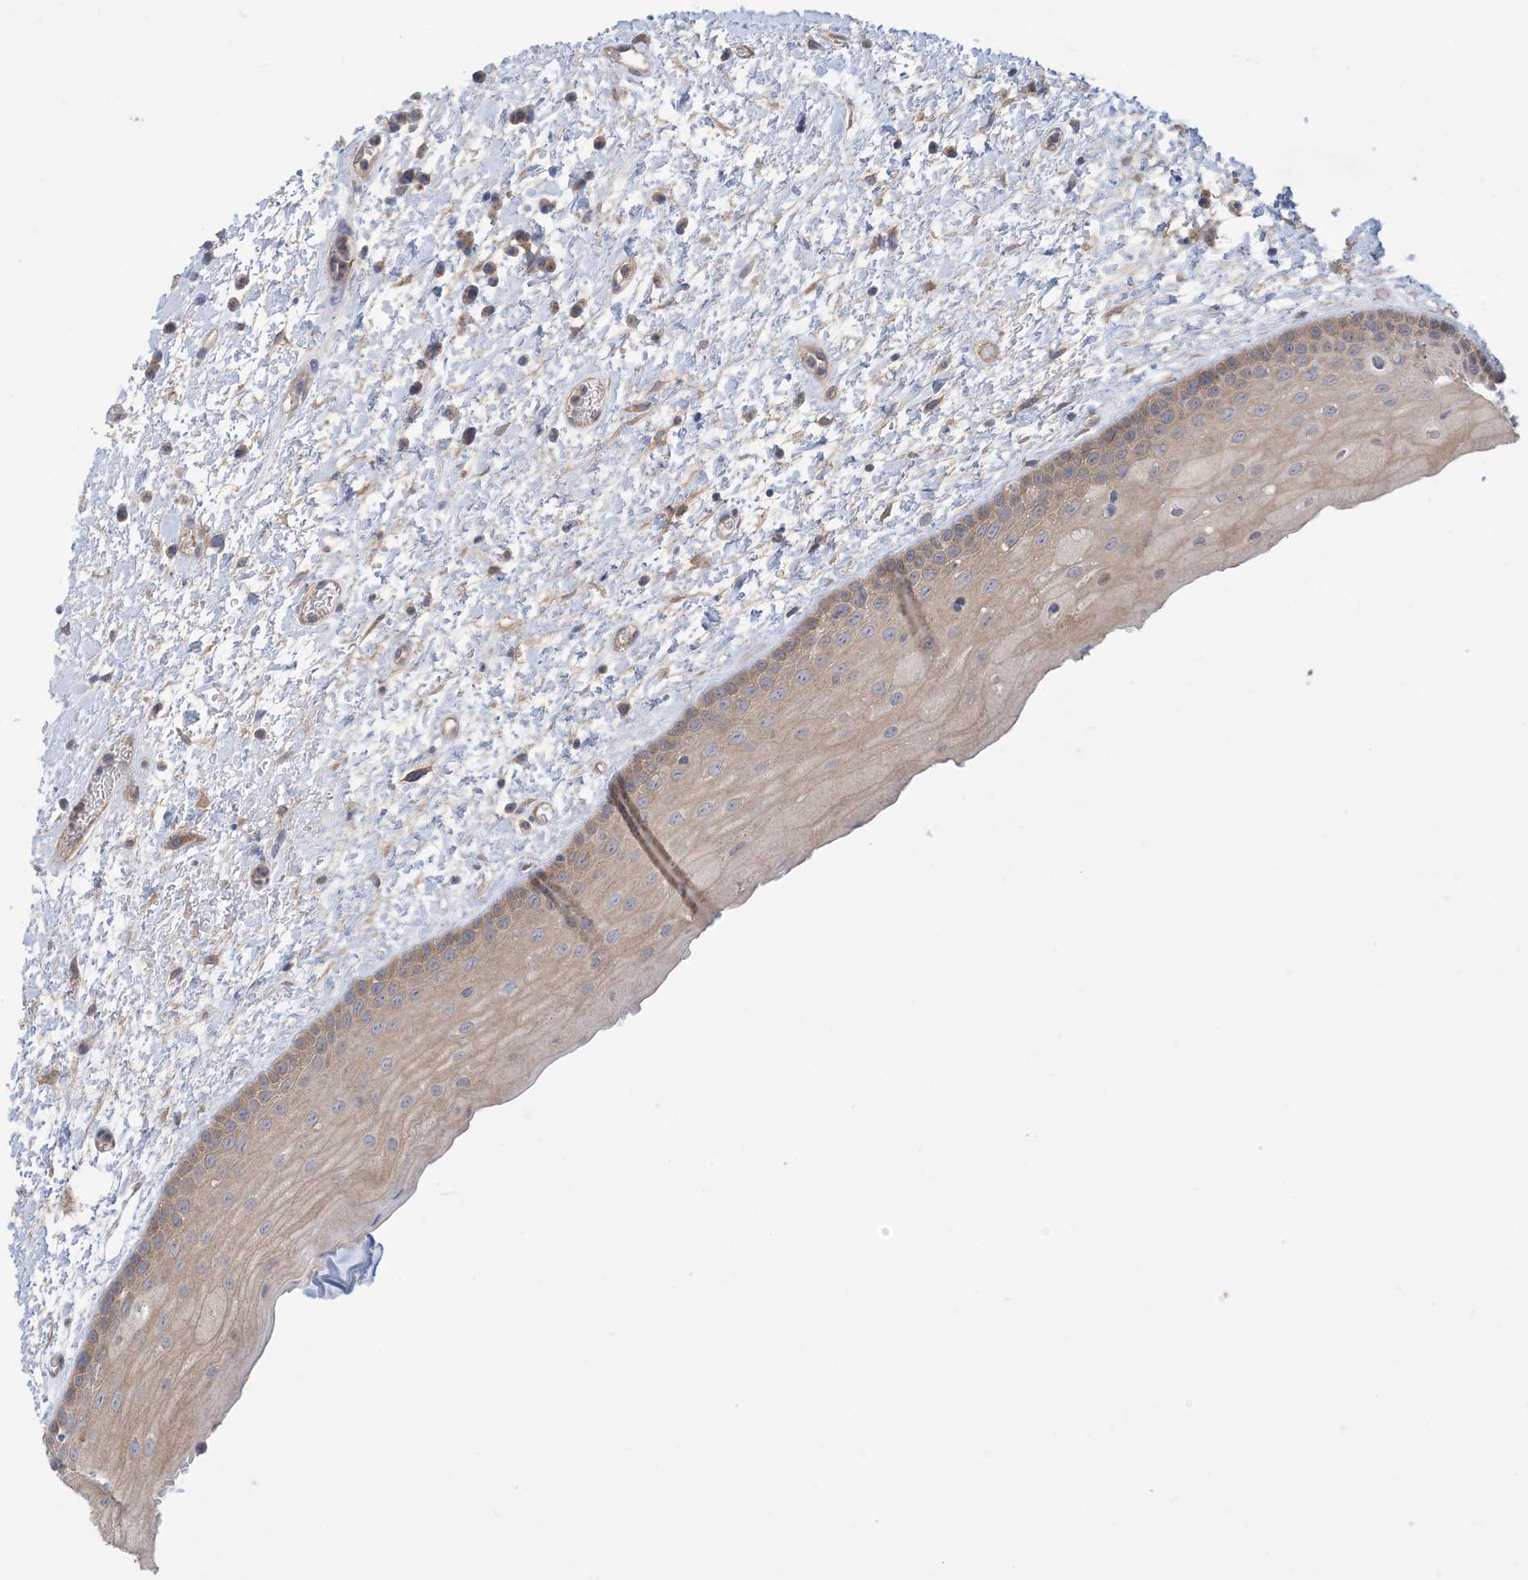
{"staining": {"intensity": "moderate", "quantity": "25%-75%", "location": "cytoplasmic/membranous"}, "tissue": "oral mucosa", "cell_type": "Squamous epithelial cells", "image_type": "normal", "snomed": [{"axis": "morphology", "description": "Normal tissue, NOS"}, {"axis": "topography", "description": "Oral tissue"}], "caption": "Oral mucosa stained with immunohistochemistry (IHC) displays moderate cytoplasmic/membranous positivity in approximately 25%-75% of squamous epithelial cells.", "gene": "CCNY", "patient": {"sex": "female", "age": 76}}